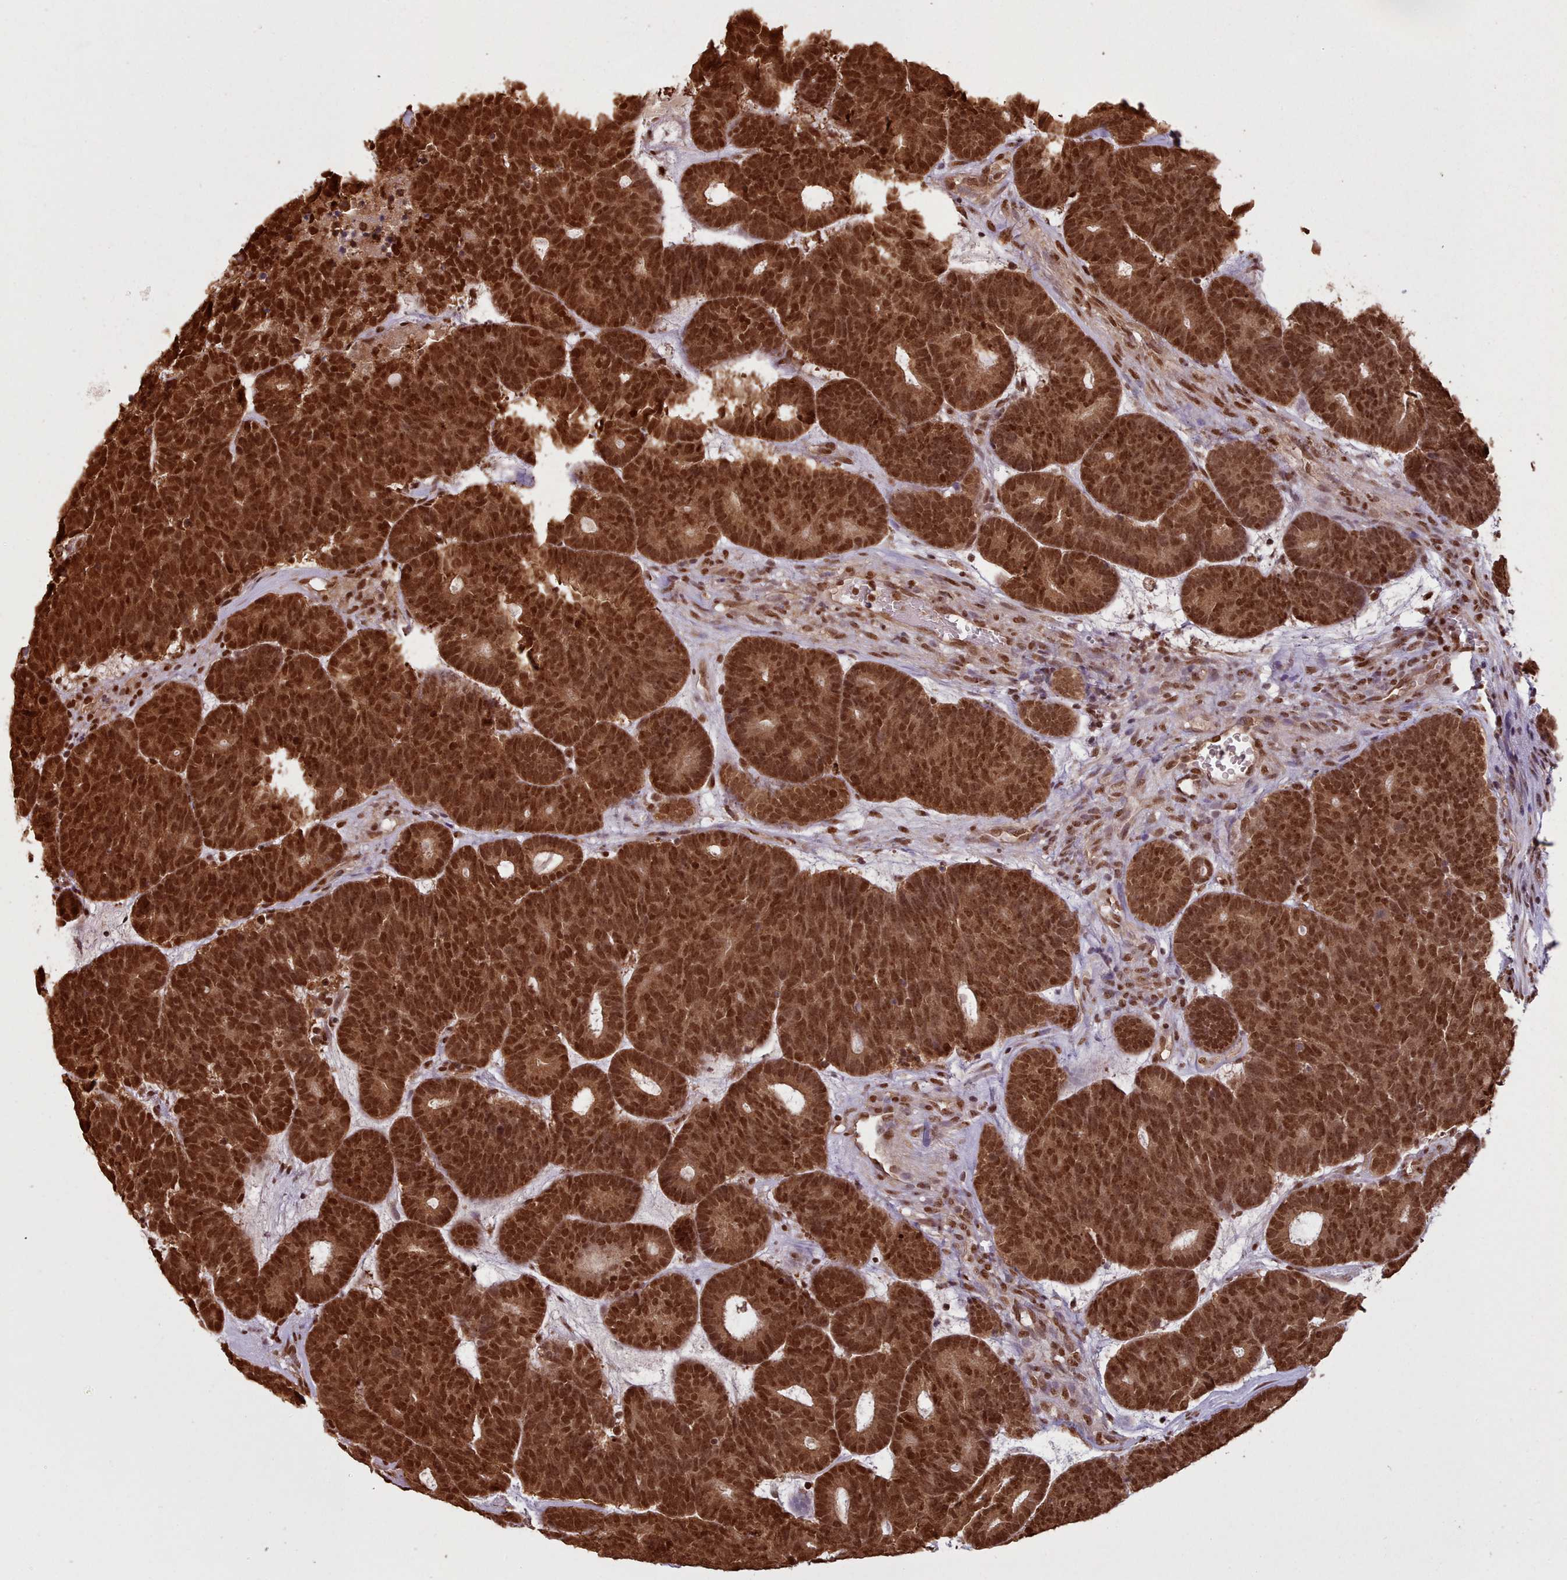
{"staining": {"intensity": "strong", "quantity": ">75%", "location": "nuclear"}, "tissue": "head and neck cancer", "cell_type": "Tumor cells", "image_type": "cancer", "snomed": [{"axis": "morphology", "description": "Adenocarcinoma, NOS"}, {"axis": "topography", "description": "Head-Neck"}], "caption": "Immunohistochemical staining of human head and neck adenocarcinoma exhibits high levels of strong nuclear protein expression in about >75% of tumor cells.", "gene": "RPS27A", "patient": {"sex": "female", "age": 81}}